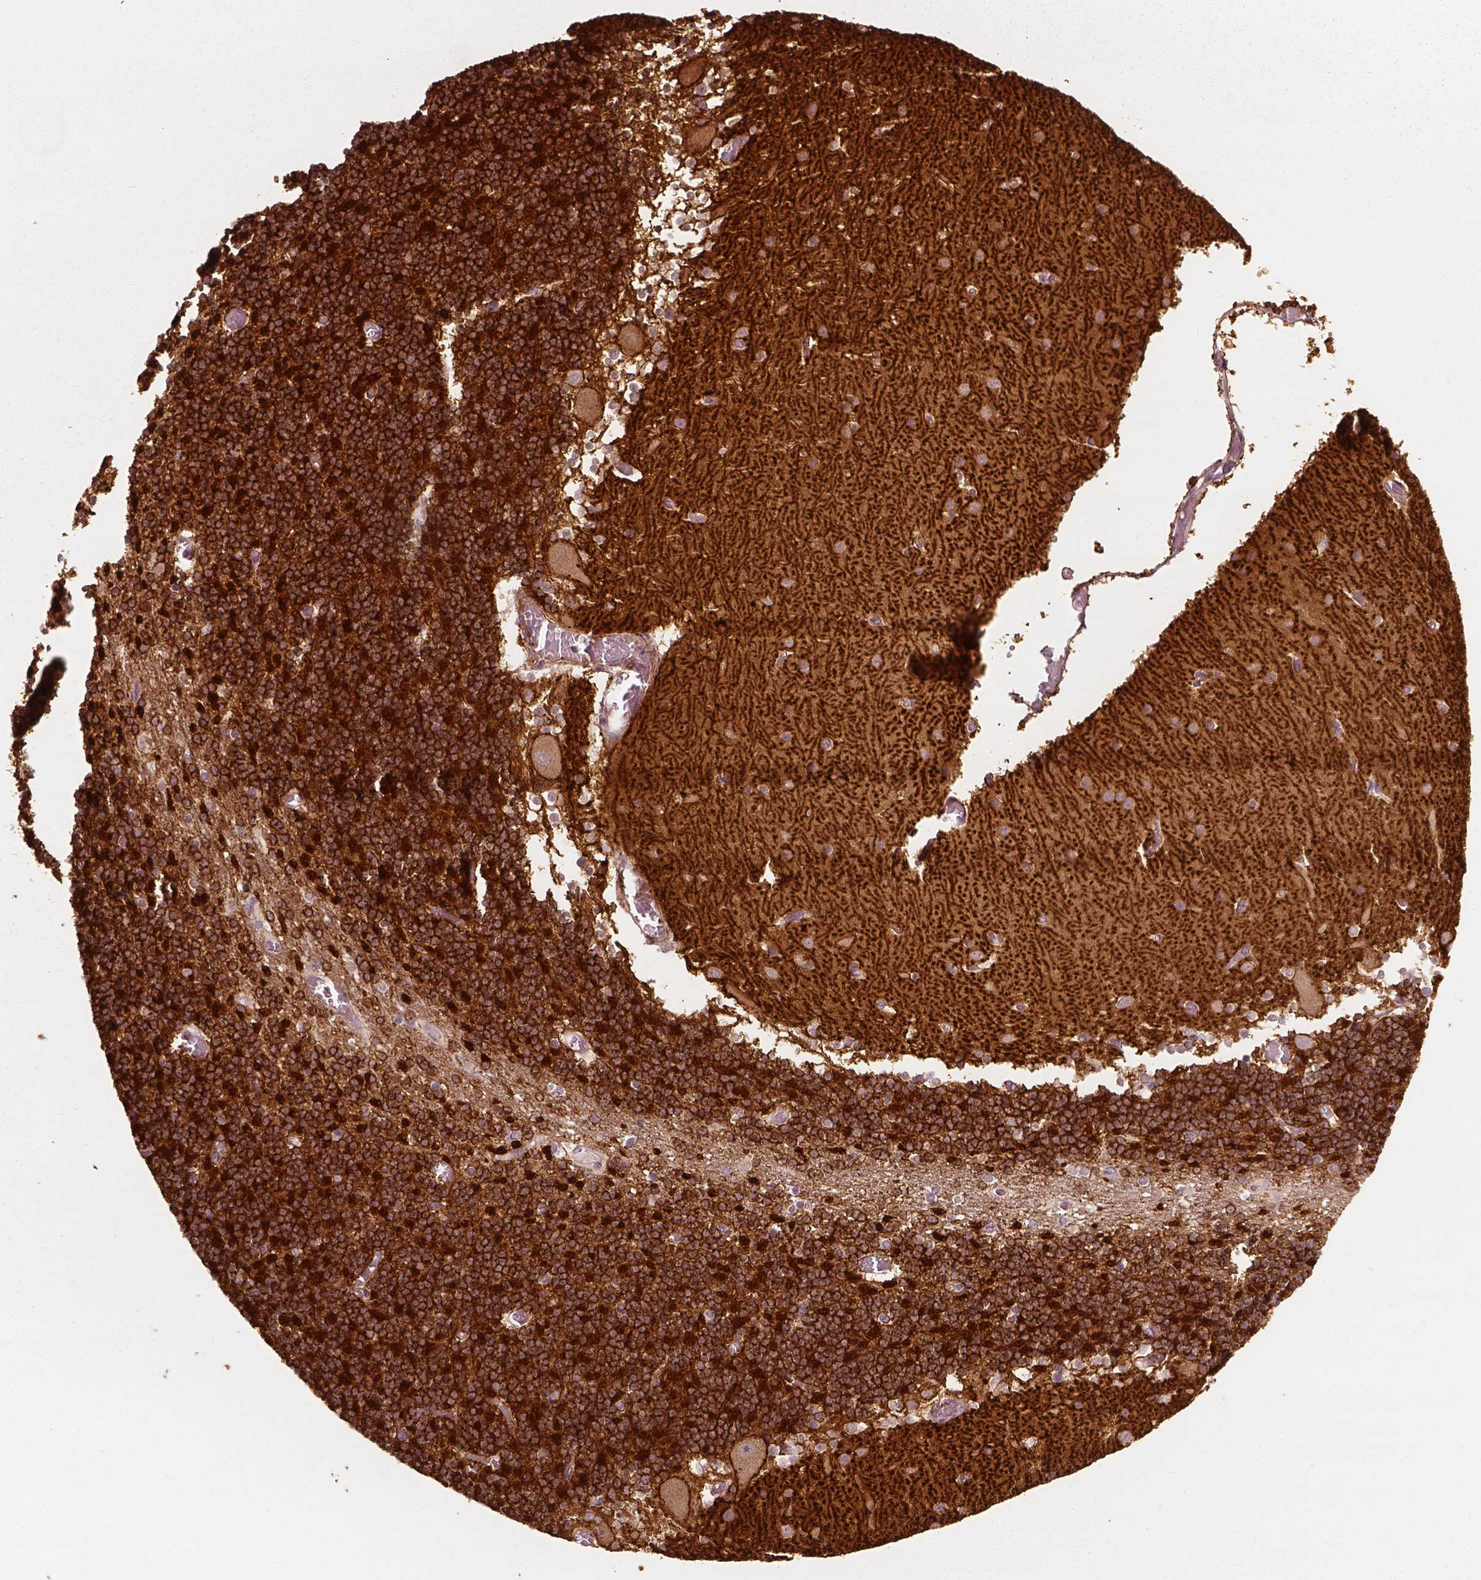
{"staining": {"intensity": "strong", "quantity": ">75%", "location": "cytoplasmic/membranous"}, "tissue": "cerebellum", "cell_type": "Cells in granular layer", "image_type": "normal", "snomed": [{"axis": "morphology", "description": "Normal tissue, NOS"}, {"axis": "topography", "description": "Cerebellum"}], "caption": "Cells in granular layer show high levels of strong cytoplasmic/membranous positivity in approximately >75% of cells in benign cerebellum.", "gene": "NPTN", "patient": {"sex": "female", "age": 28}}